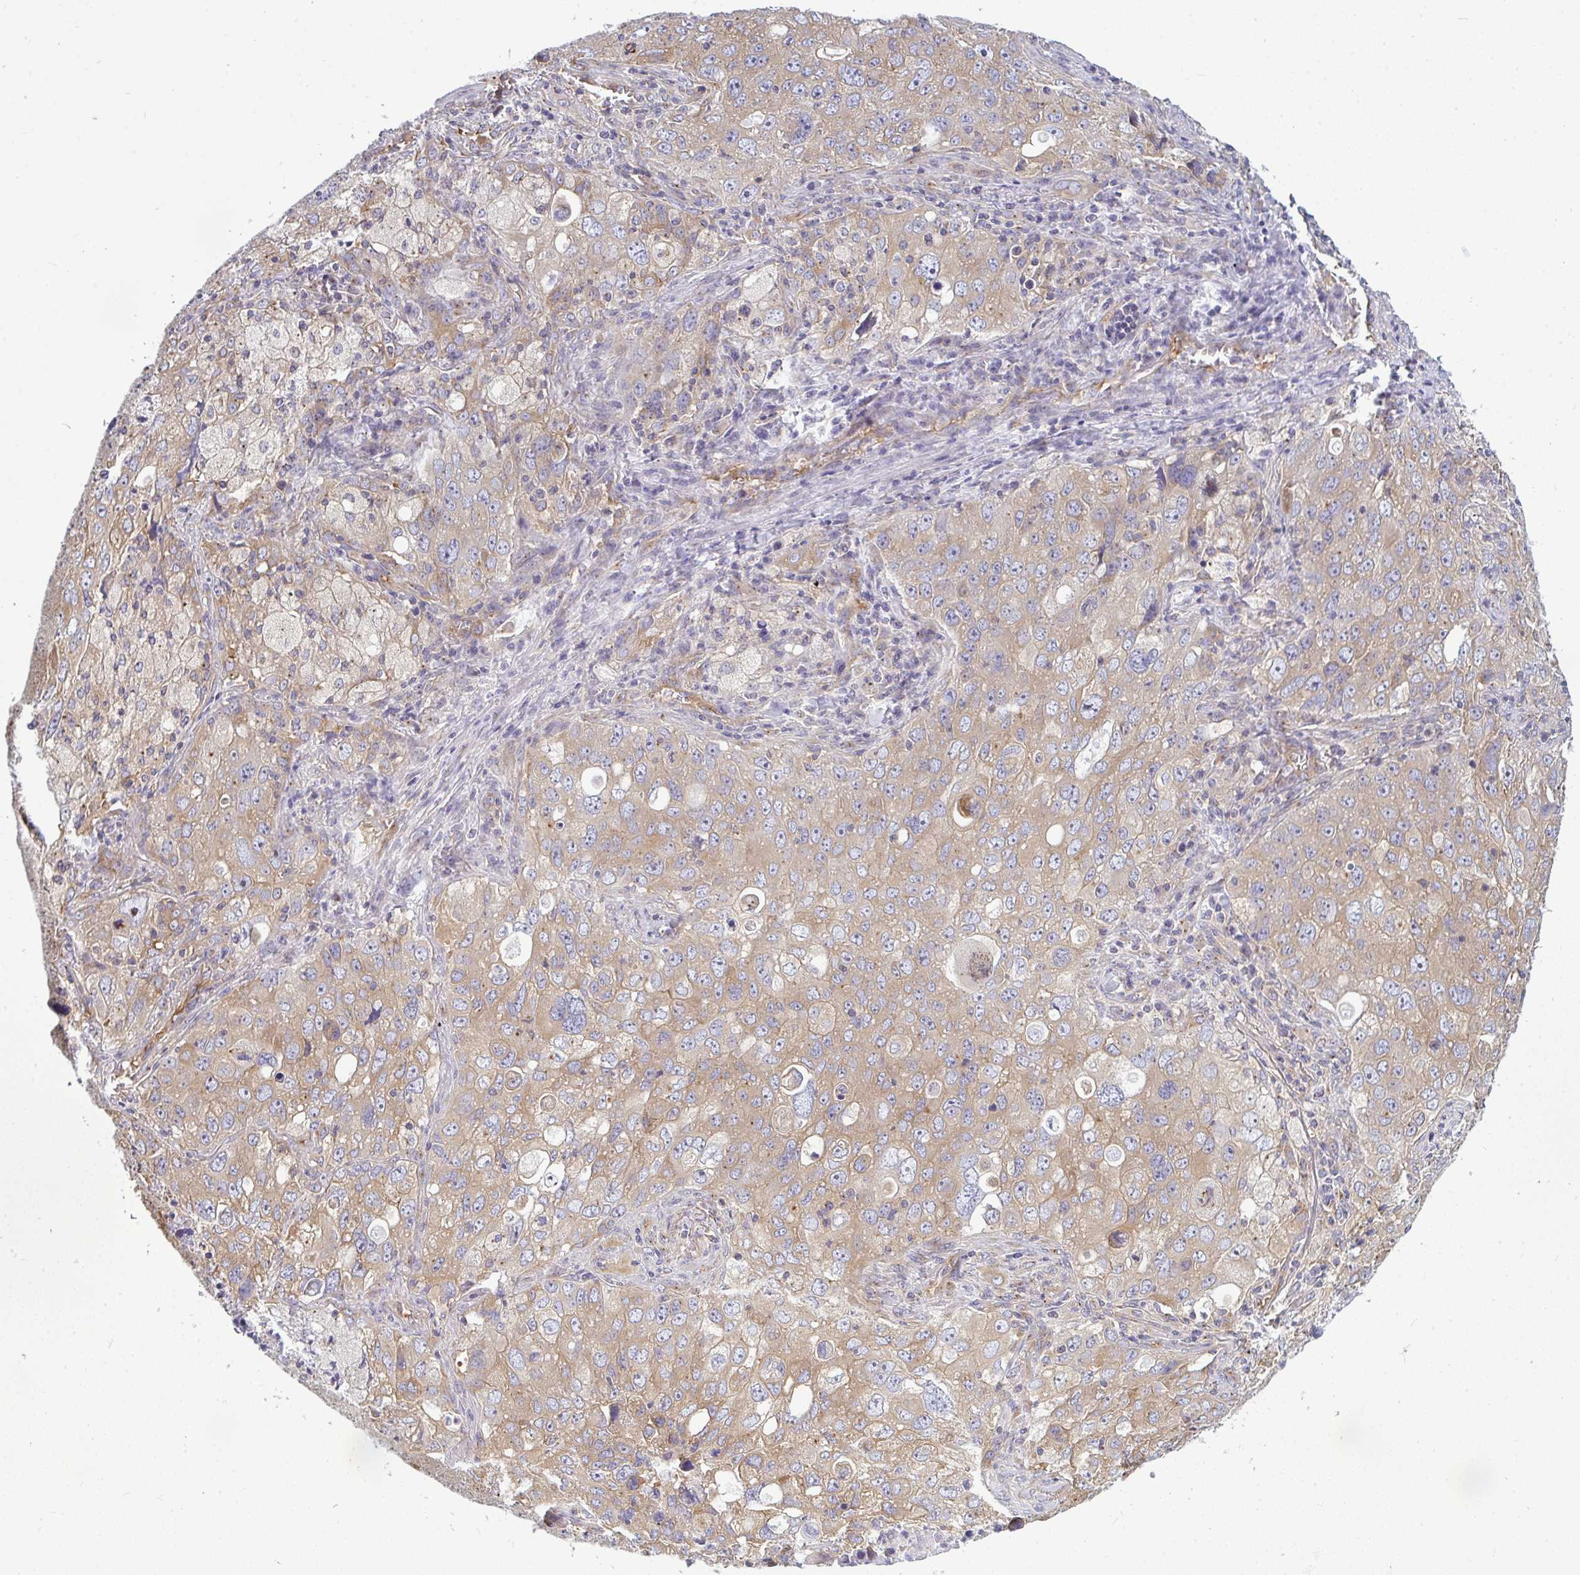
{"staining": {"intensity": "weak", "quantity": ">75%", "location": "cytoplasmic/membranous"}, "tissue": "lung cancer", "cell_type": "Tumor cells", "image_type": "cancer", "snomed": [{"axis": "morphology", "description": "Adenocarcinoma, NOS"}, {"axis": "morphology", "description": "Adenocarcinoma, metastatic, NOS"}, {"axis": "topography", "description": "Lymph node"}, {"axis": "topography", "description": "Lung"}], "caption": "About >75% of tumor cells in adenocarcinoma (lung) demonstrate weak cytoplasmic/membranous protein staining as visualized by brown immunohistochemical staining.", "gene": "DYNC1I2", "patient": {"sex": "female", "age": 42}}